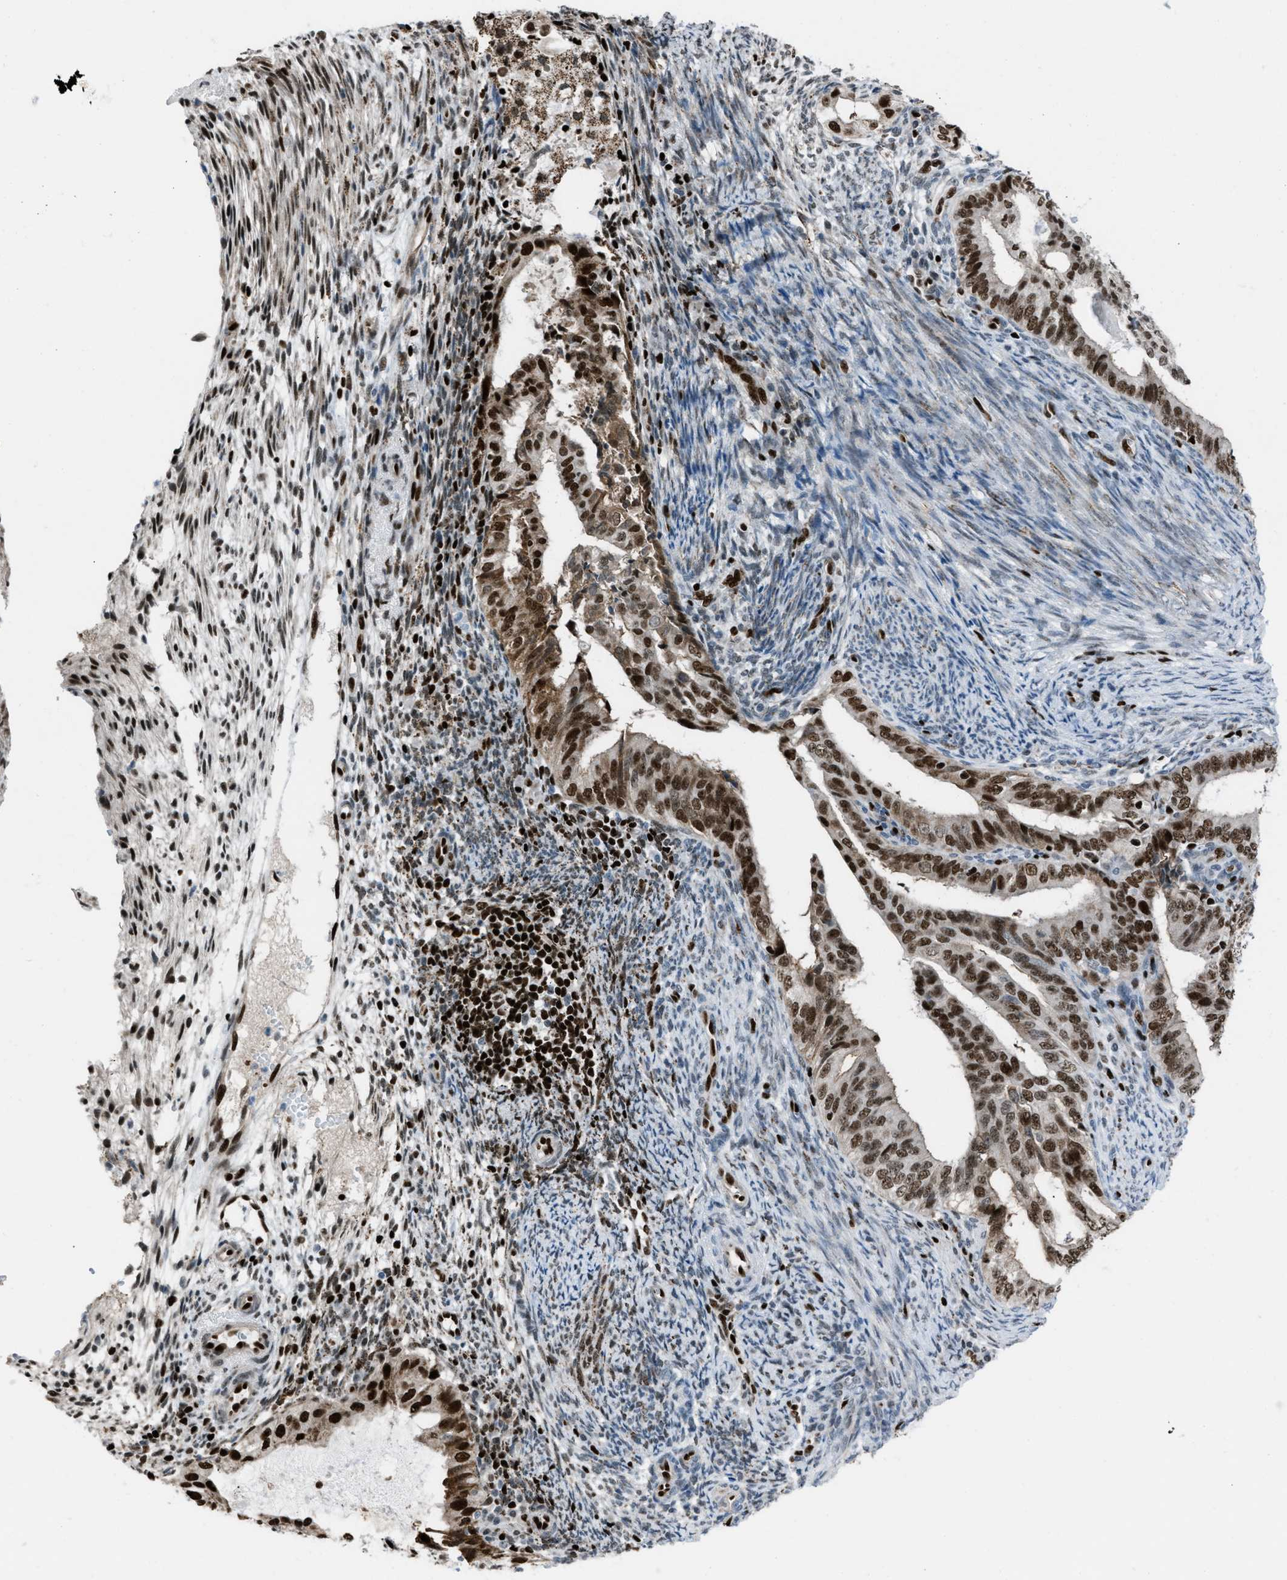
{"staining": {"intensity": "strong", "quantity": ">75%", "location": "nuclear"}, "tissue": "endometrial cancer", "cell_type": "Tumor cells", "image_type": "cancer", "snomed": [{"axis": "morphology", "description": "Adenocarcinoma, NOS"}, {"axis": "topography", "description": "Endometrium"}], "caption": "A brown stain labels strong nuclear expression of a protein in endometrial adenocarcinoma tumor cells.", "gene": "SLFN5", "patient": {"sex": "female", "age": 58}}